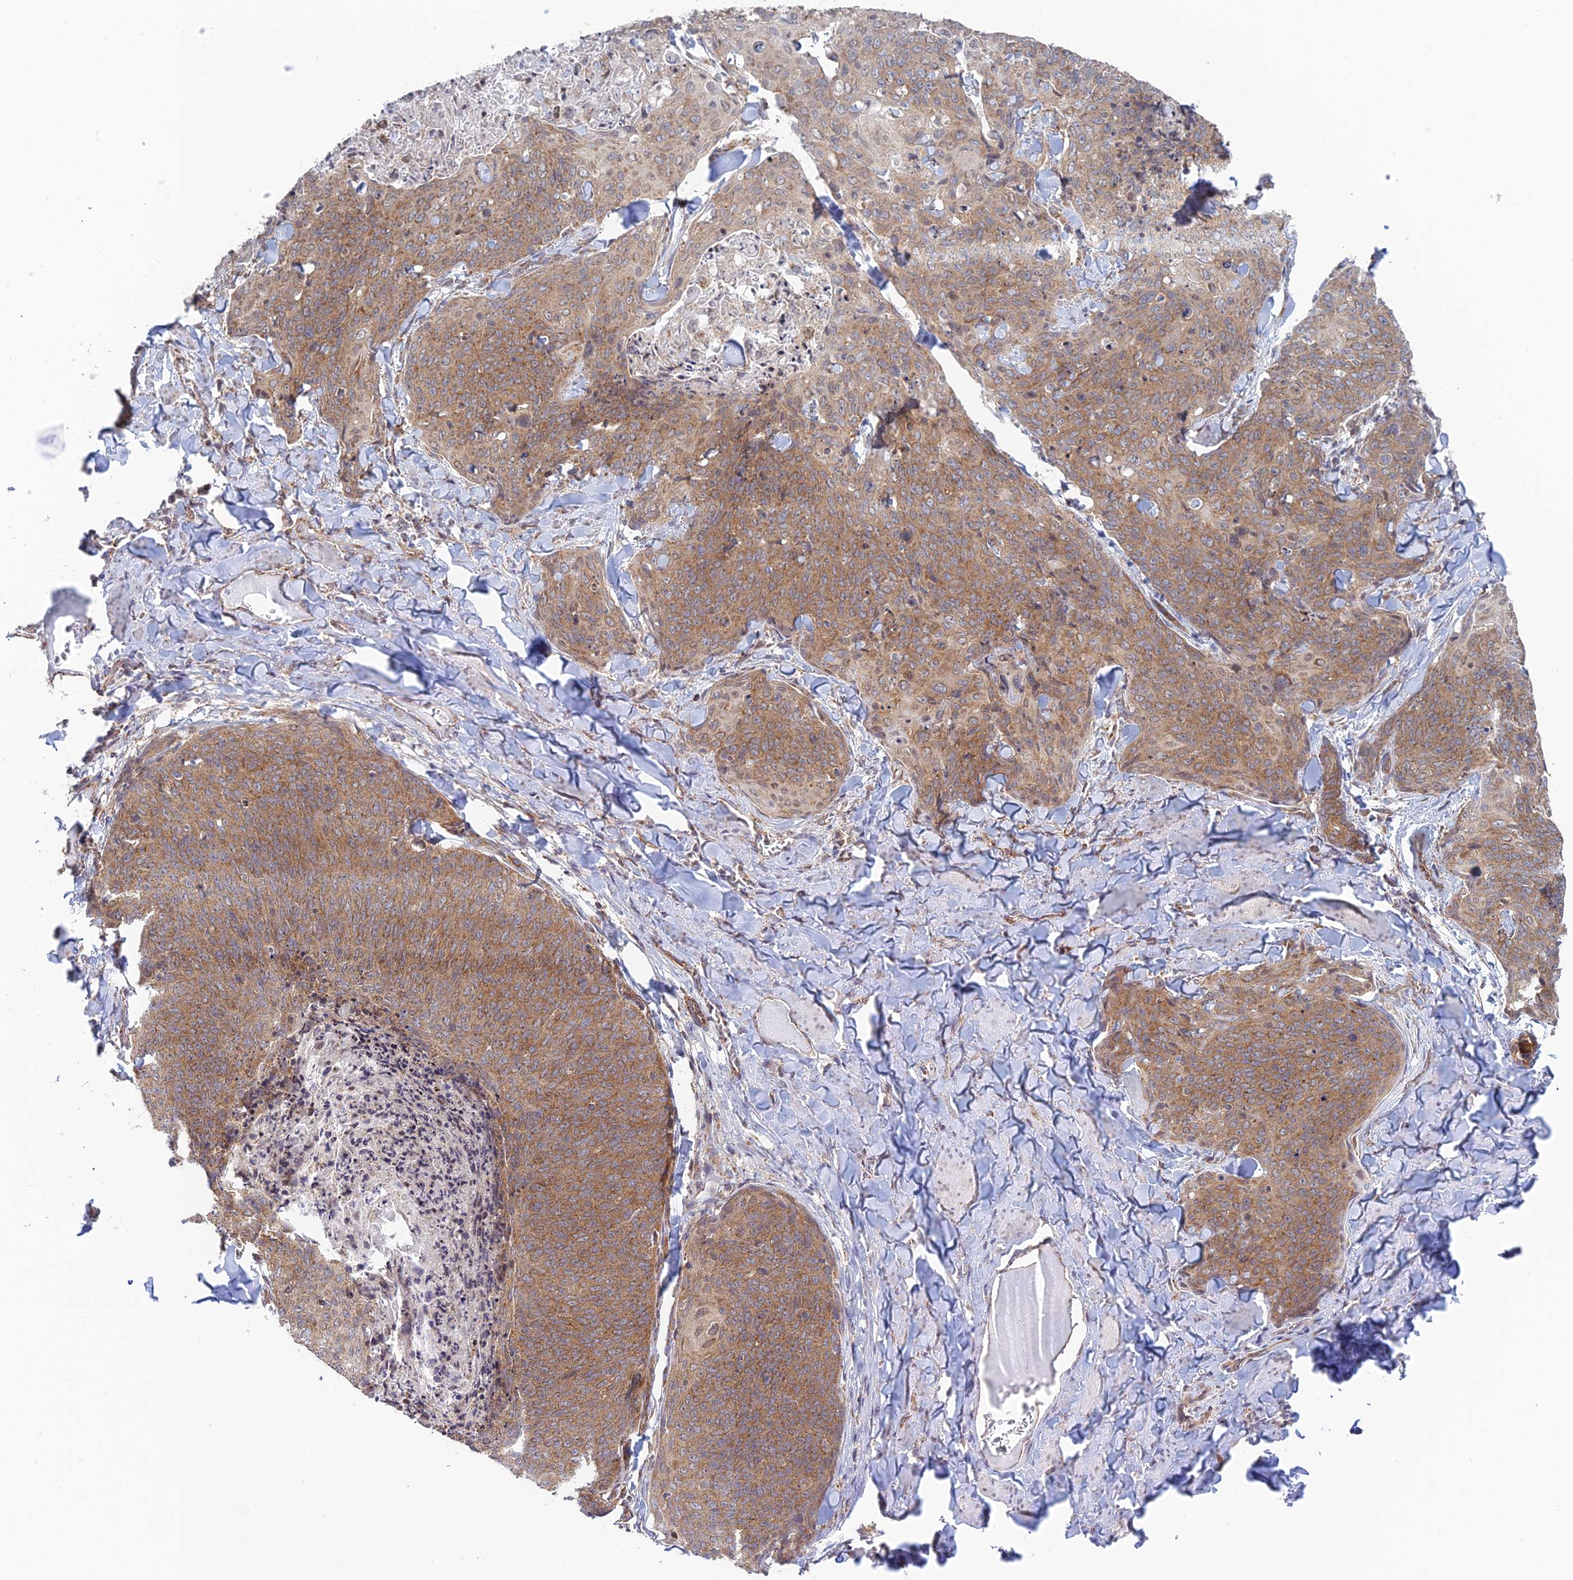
{"staining": {"intensity": "moderate", "quantity": ">75%", "location": "cytoplasmic/membranous"}, "tissue": "skin cancer", "cell_type": "Tumor cells", "image_type": "cancer", "snomed": [{"axis": "morphology", "description": "Squamous cell carcinoma, NOS"}, {"axis": "topography", "description": "Skin"}, {"axis": "topography", "description": "Vulva"}], "caption": "Skin cancer stained with a protein marker displays moderate staining in tumor cells.", "gene": "HOOK2", "patient": {"sex": "female", "age": 85}}